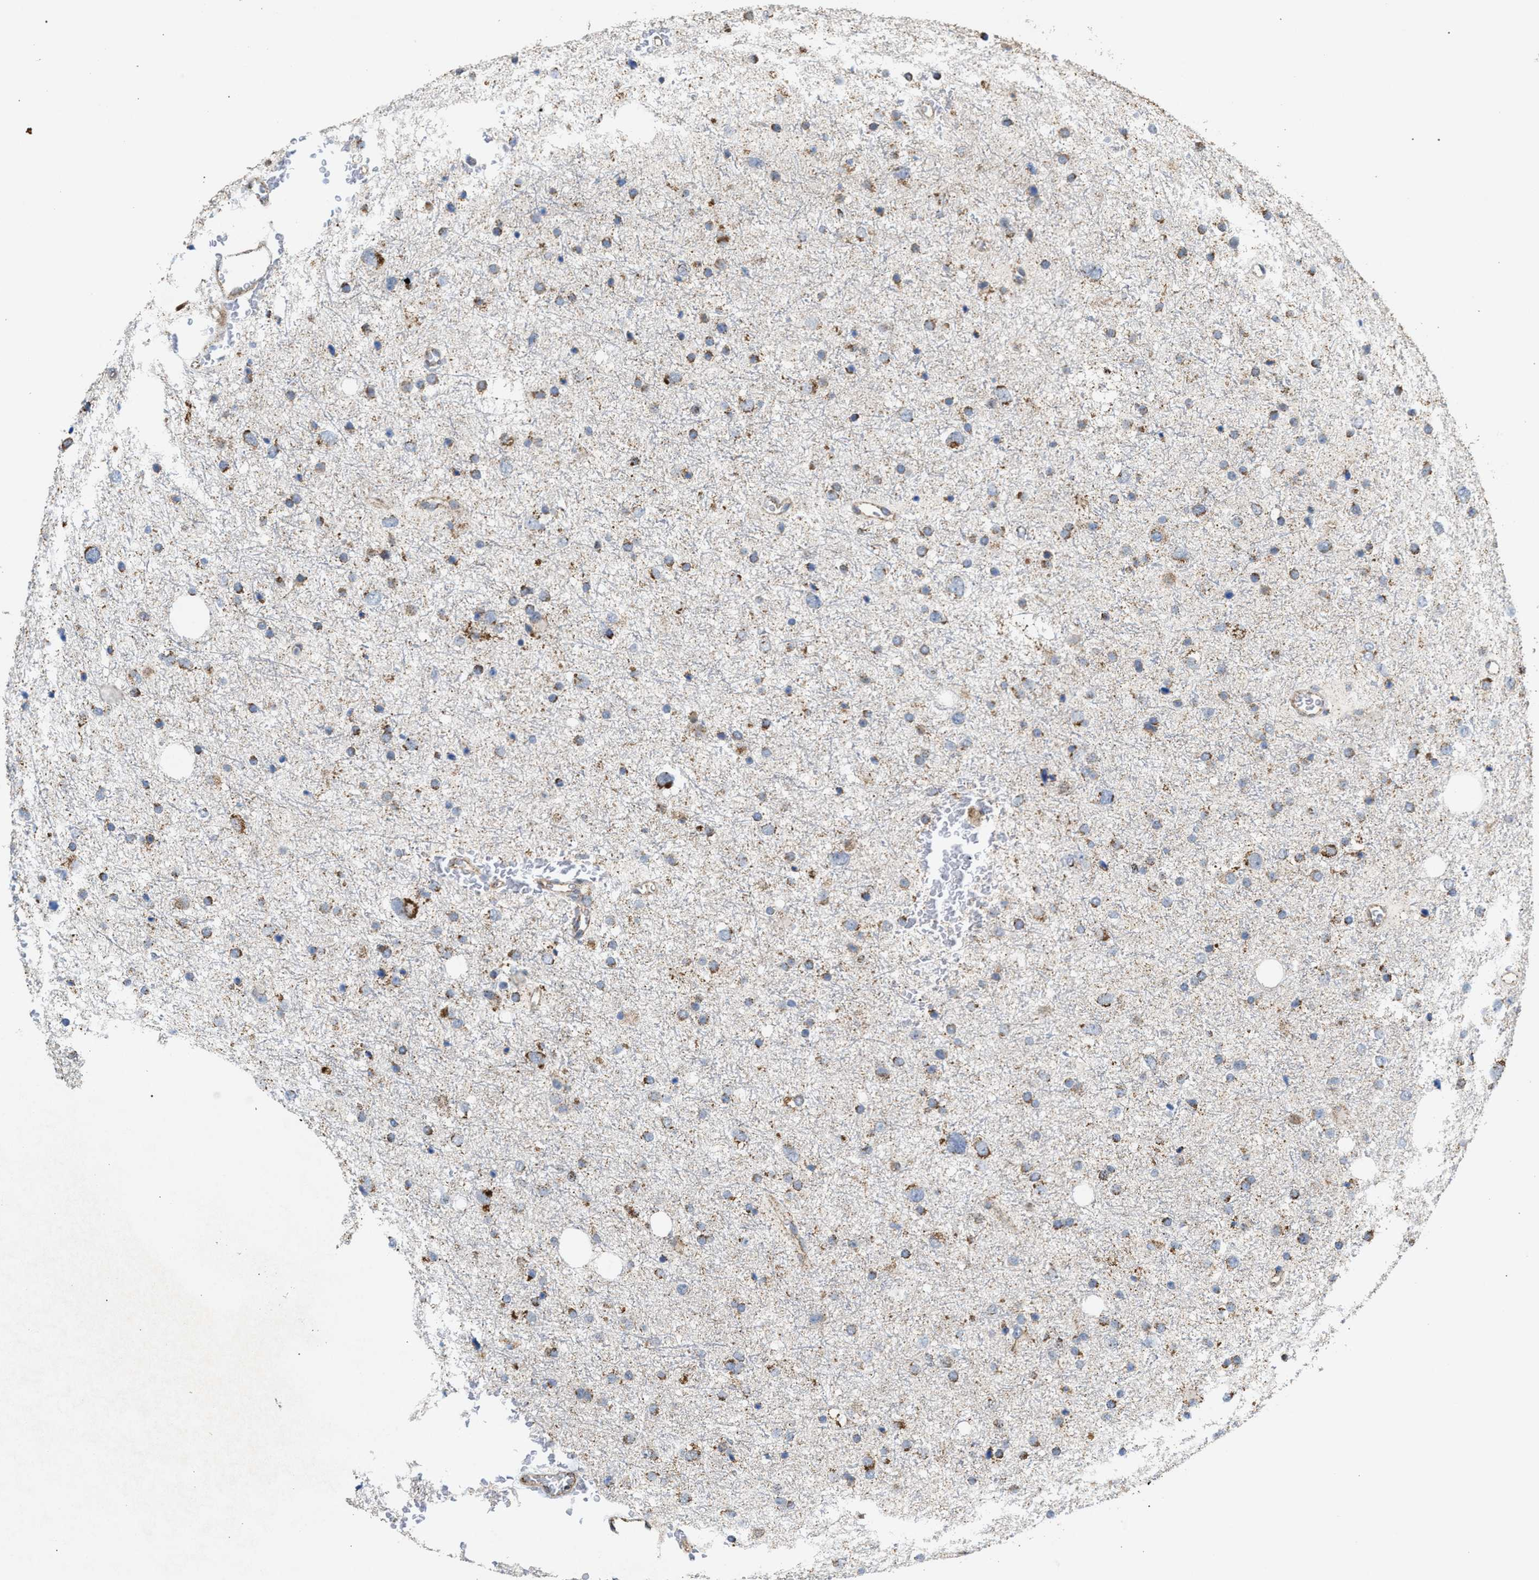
{"staining": {"intensity": "moderate", "quantity": ">75%", "location": "cytoplasmic/membranous"}, "tissue": "glioma", "cell_type": "Tumor cells", "image_type": "cancer", "snomed": [{"axis": "morphology", "description": "Glioma, malignant, Low grade"}, {"axis": "topography", "description": "Brain"}], "caption": "Immunohistochemistry of human low-grade glioma (malignant) demonstrates medium levels of moderate cytoplasmic/membranous expression in about >75% of tumor cells.", "gene": "TACO1", "patient": {"sex": "female", "age": 37}}